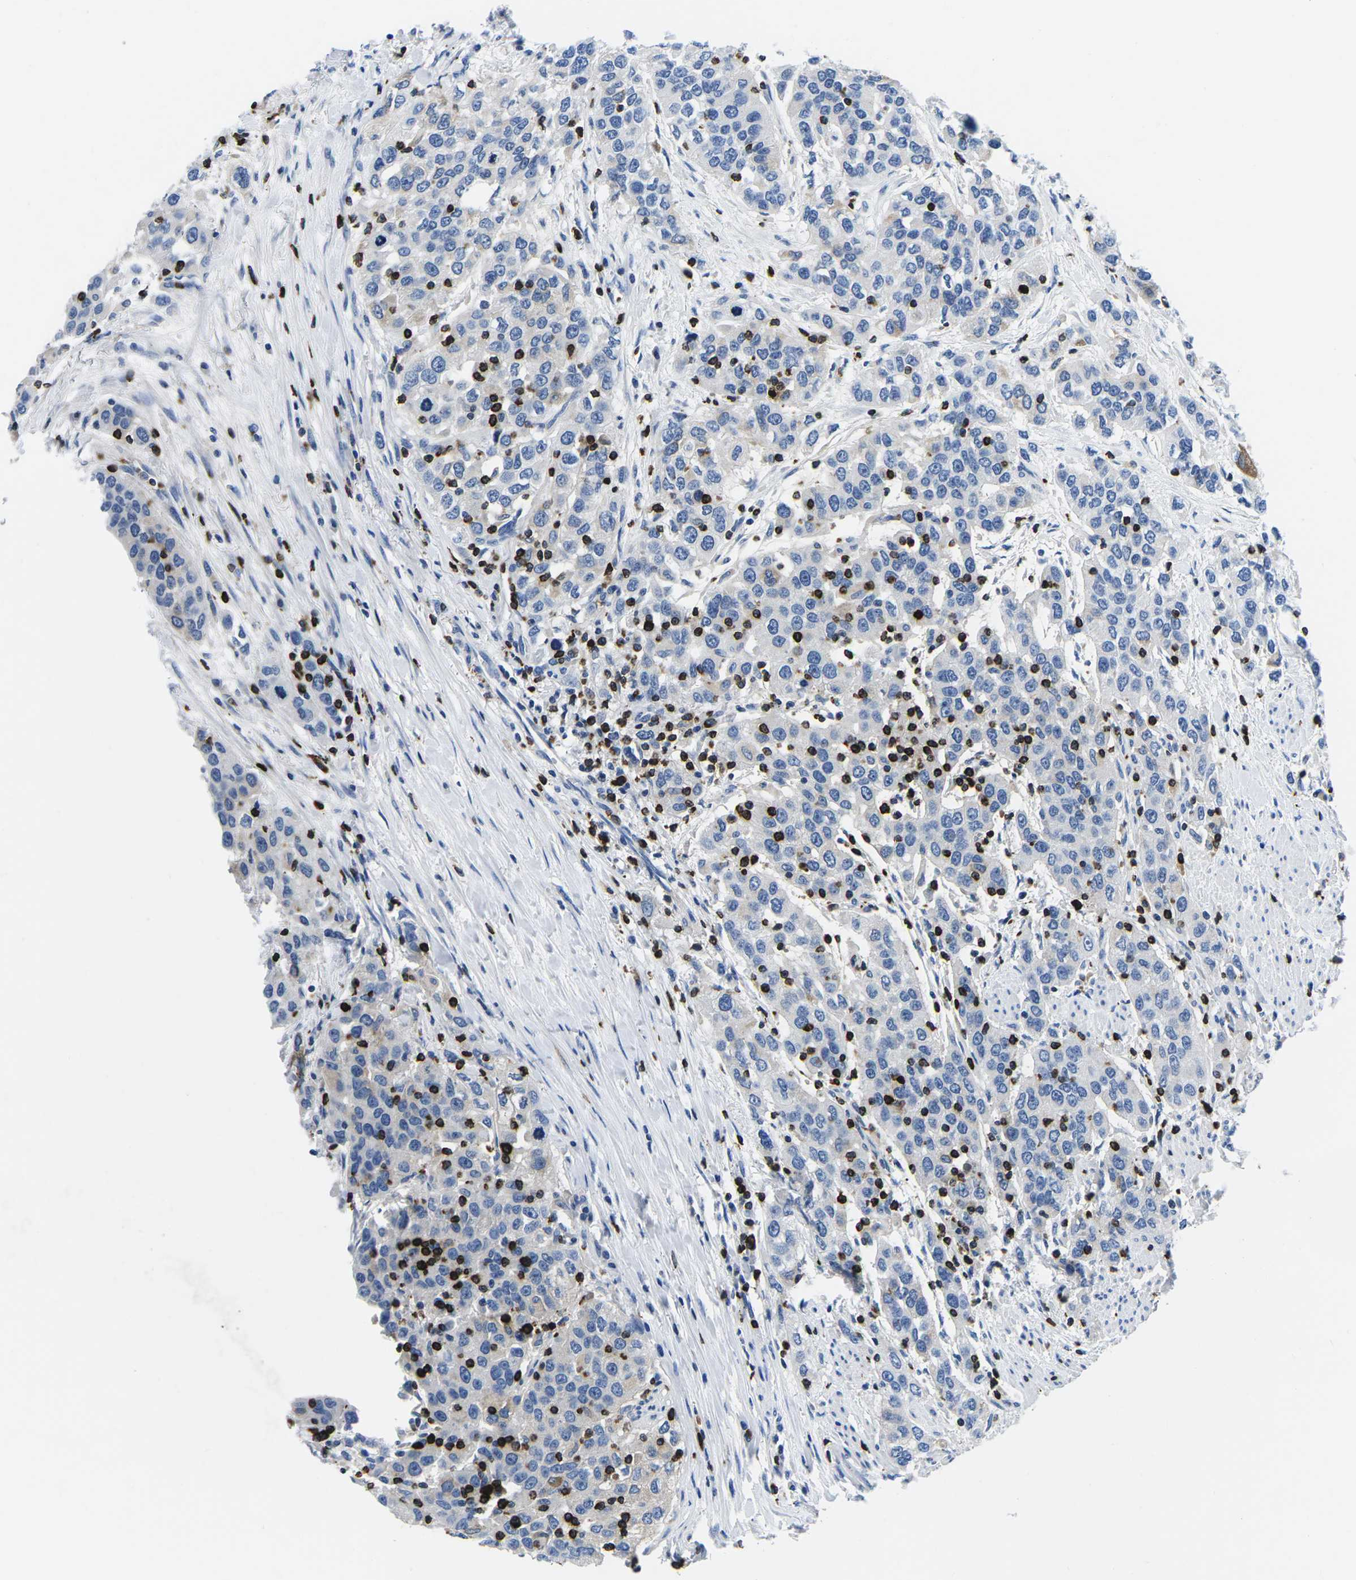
{"staining": {"intensity": "negative", "quantity": "none", "location": "none"}, "tissue": "urothelial cancer", "cell_type": "Tumor cells", "image_type": "cancer", "snomed": [{"axis": "morphology", "description": "Urothelial carcinoma, High grade"}, {"axis": "topography", "description": "Urinary bladder"}], "caption": "Immunohistochemistry photomicrograph of urothelial cancer stained for a protein (brown), which reveals no expression in tumor cells.", "gene": "CTSW", "patient": {"sex": "female", "age": 80}}